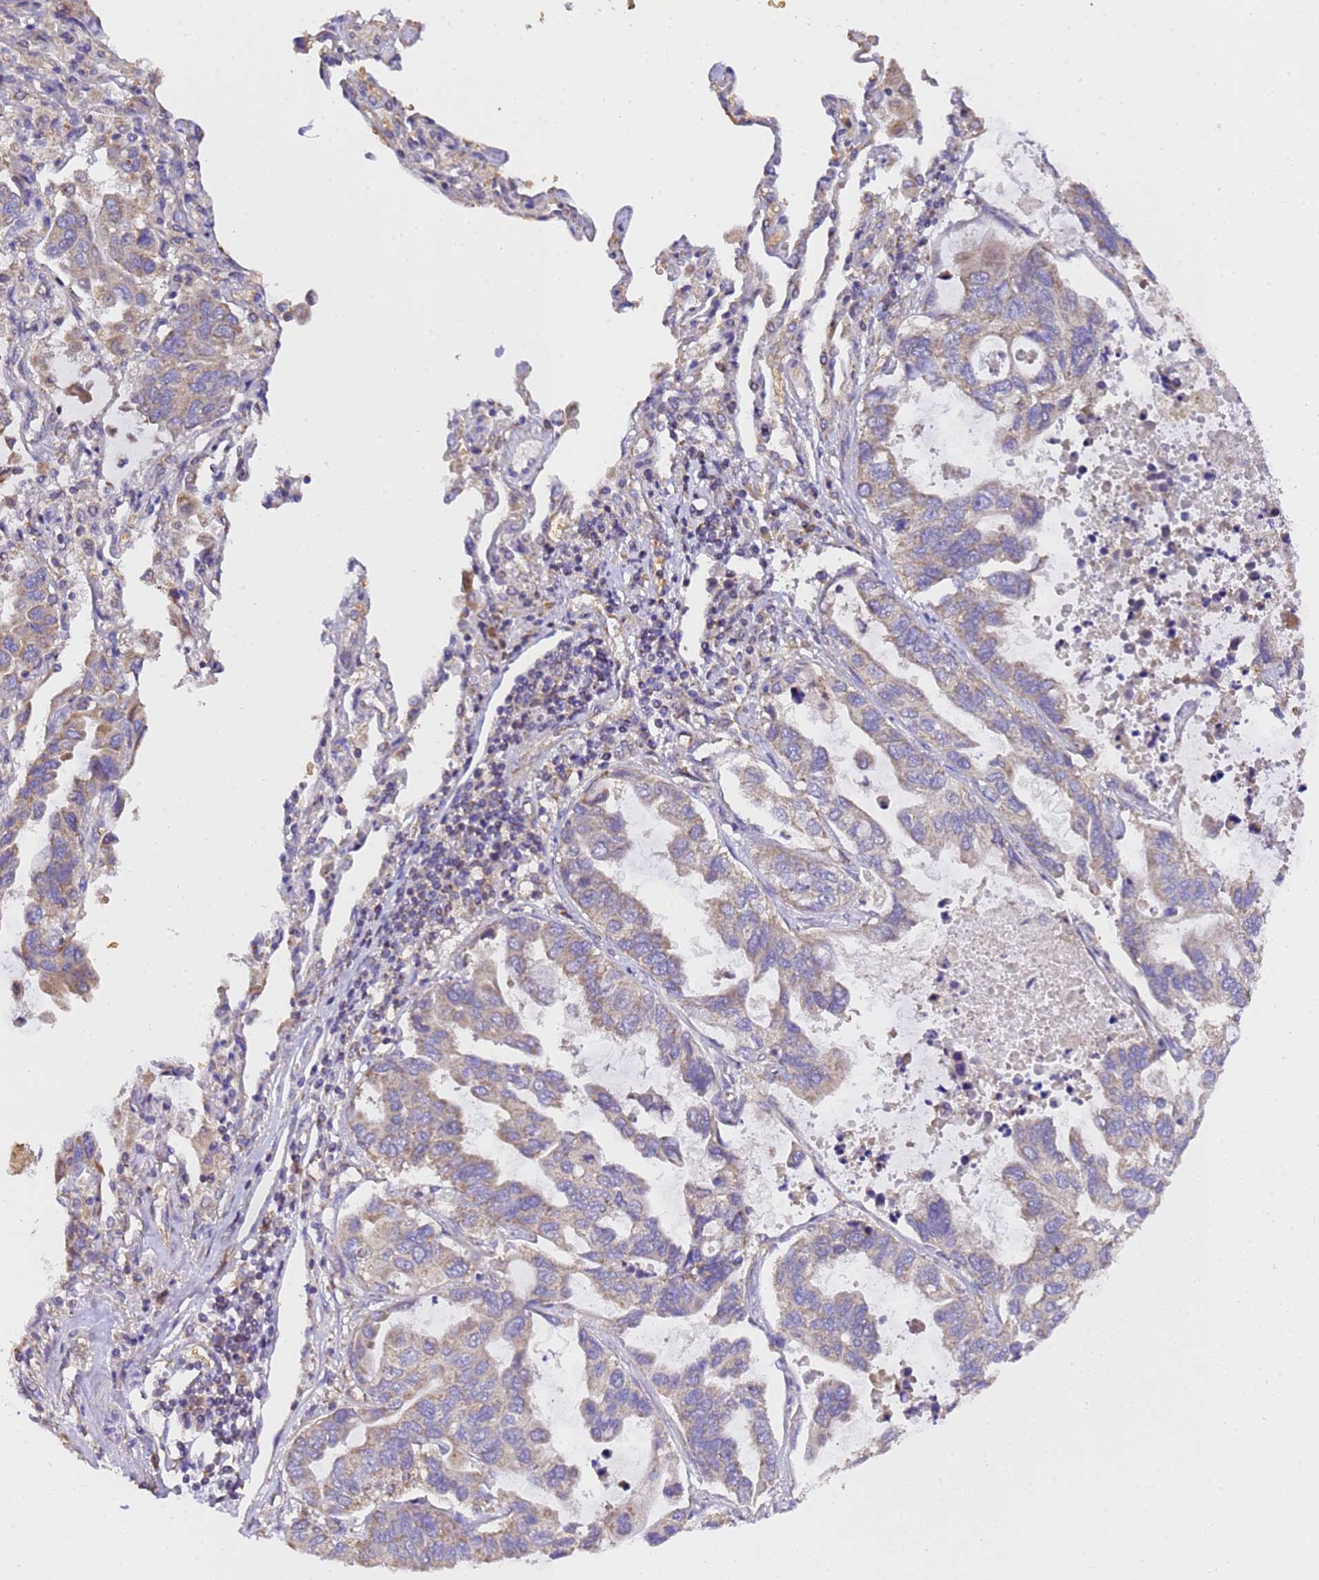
{"staining": {"intensity": "moderate", "quantity": "25%-75%", "location": "cytoplasmic/membranous"}, "tissue": "lung cancer", "cell_type": "Tumor cells", "image_type": "cancer", "snomed": [{"axis": "morphology", "description": "Adenocarcinoma, NOS"}, {"axis": "topography", "description": "Lung"}], "caption": "Immunohistochemical staining of human lung adenocarcinoma shows medium levels of moderate cytoplasmic/membranous protein positivity in approximately 25%-75% of tumor cells.", "gene": "LRRIQ1", "patient": {"sex": "male", "age": 64}}